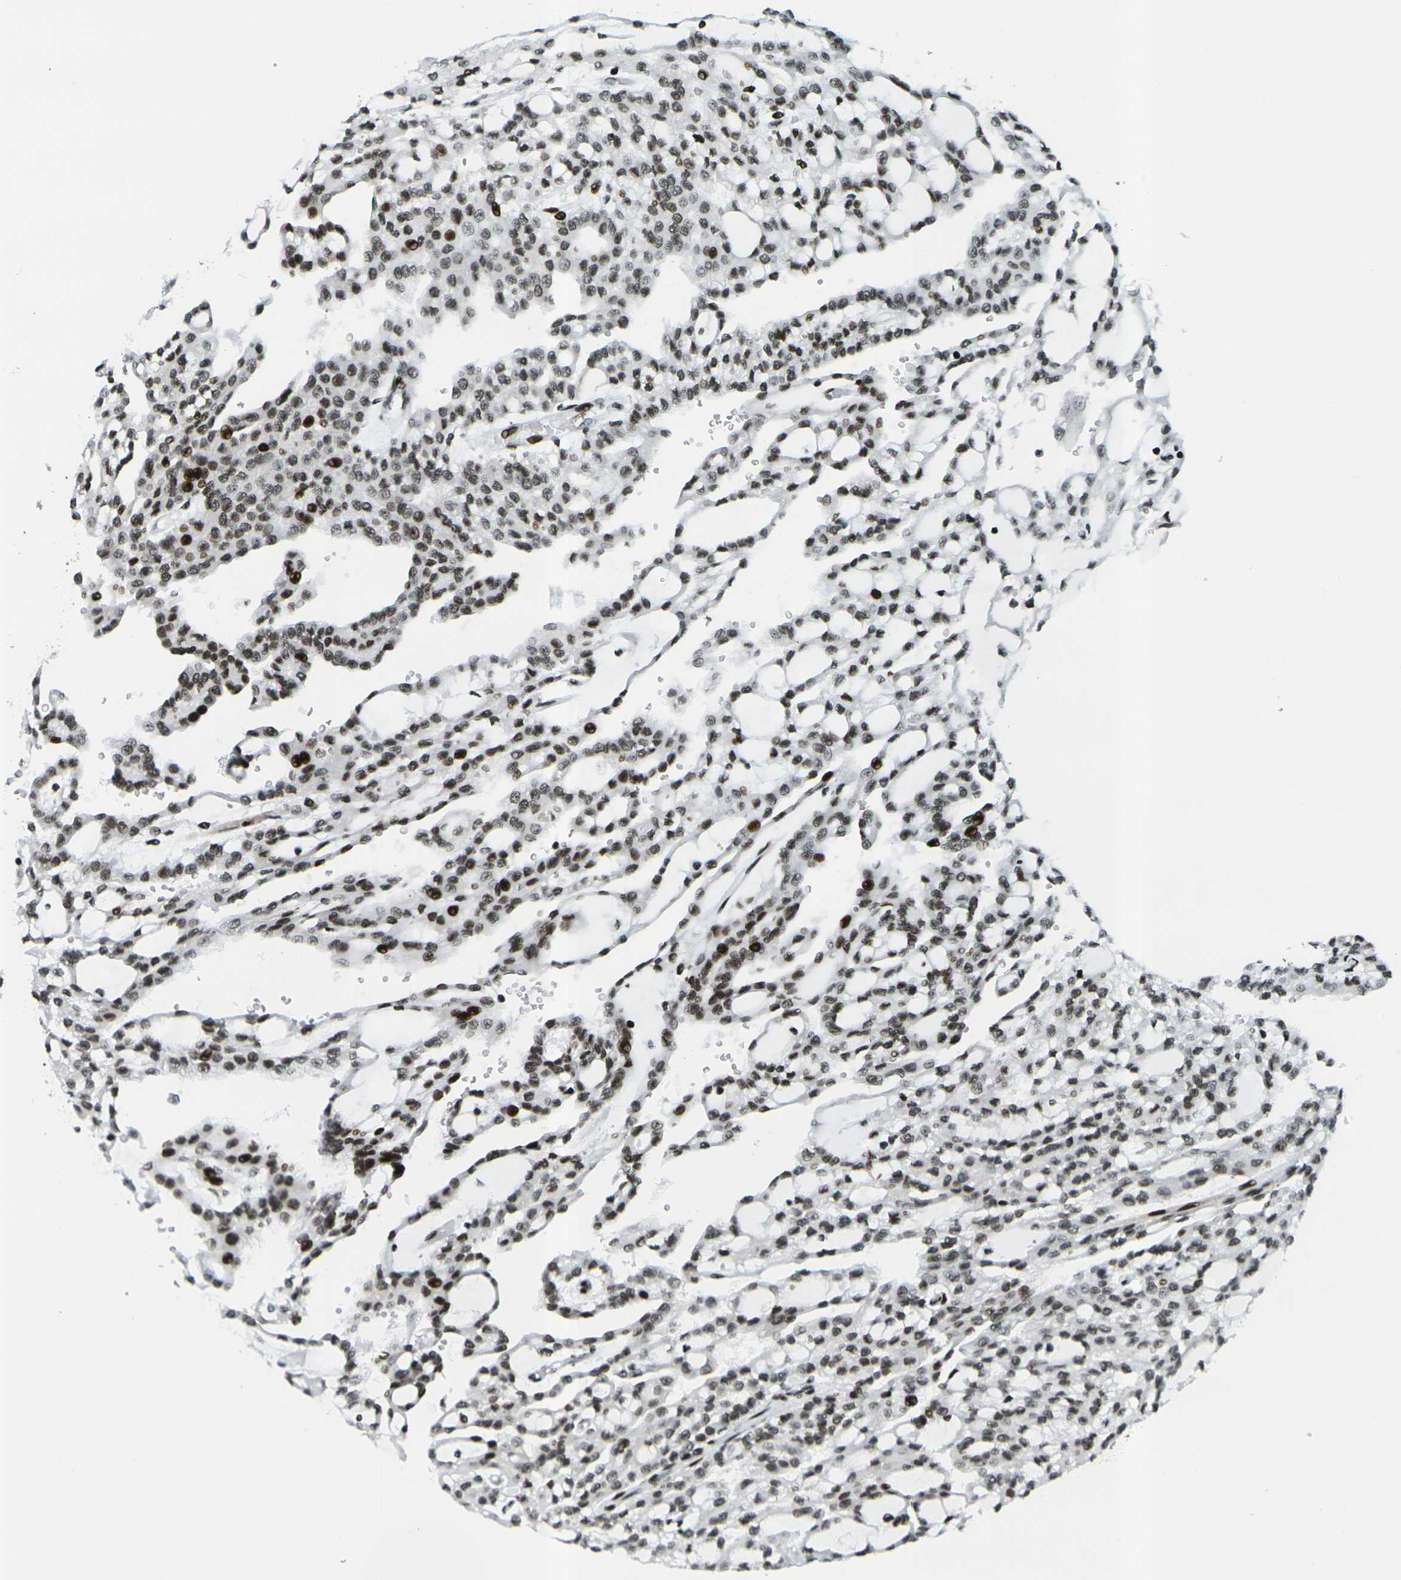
{"staining": {"intensity": "moderate", "quantity": ">75%", "location": "nuclear"}, "tissue": "renal cancer", "cell_type": "Tumor cells", "image_type": "cancer", "snomed": [{"axis": "morphology", "description": "Adenocarcinoma, NOS"}, {"axis": "topography", "description": "Kidney"}], "caption": "Moderate nuclear staining is present in approximately >75% of tumor cells in renal cancer (adenocarcinoma).", "gene": "H3-3A", "patient": {"sex": "male", "age": 63}}